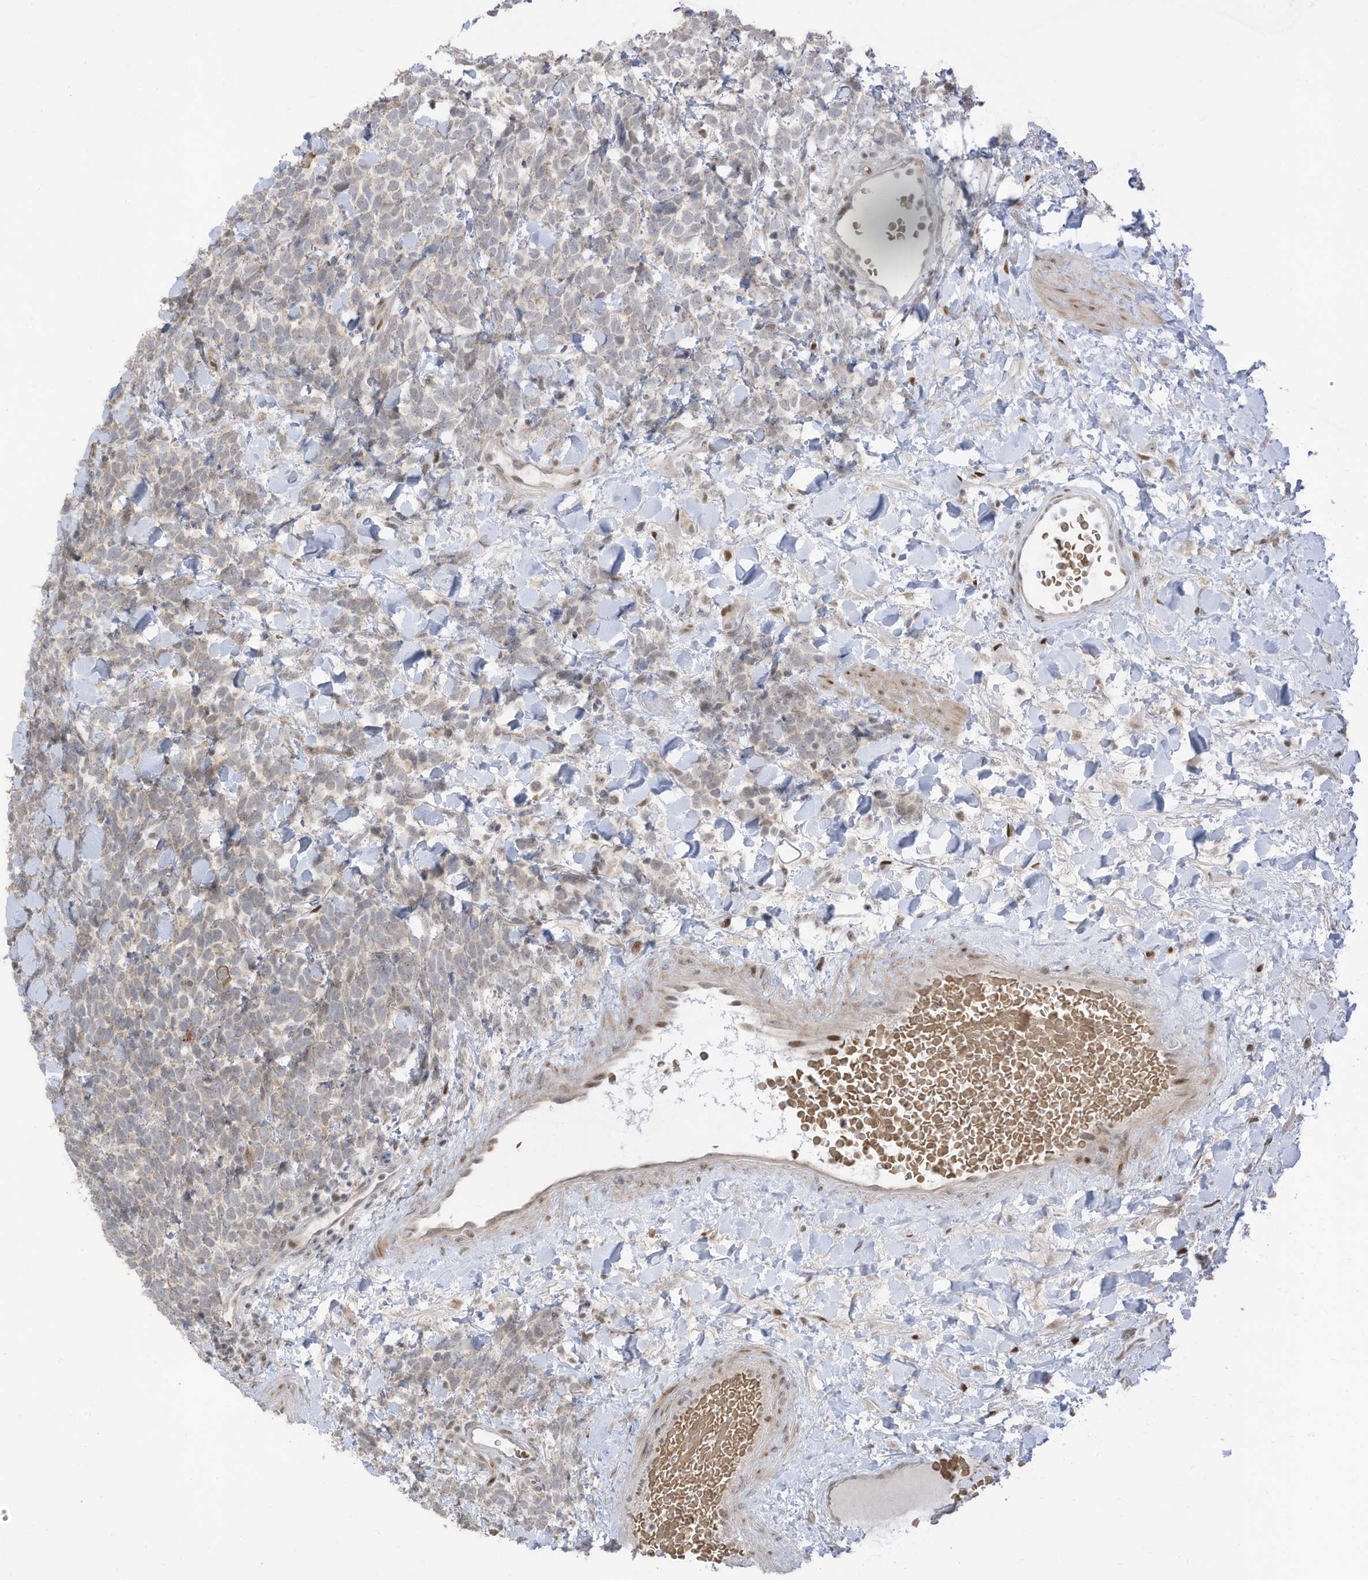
{"staining": {"intensity": "negative", "quantity": "none", "location": "none"}, "tissue": "urothelial cancer", "cell_type": "Tumor cells", "image_type": "cancer", "snomed": [{"axis": "morphology", "description": "Urothelial carcinoma, High grade"}, {"axis": "topography", "description": "Urinary bladder"}], "caption": "Urothelial carcinoma (high-grade) was stained to show a protein in brown. There is no significant positivity in tumor cells.", "gene": "ZCWPW2", "patient": {"sex": "female", "age": 82}}